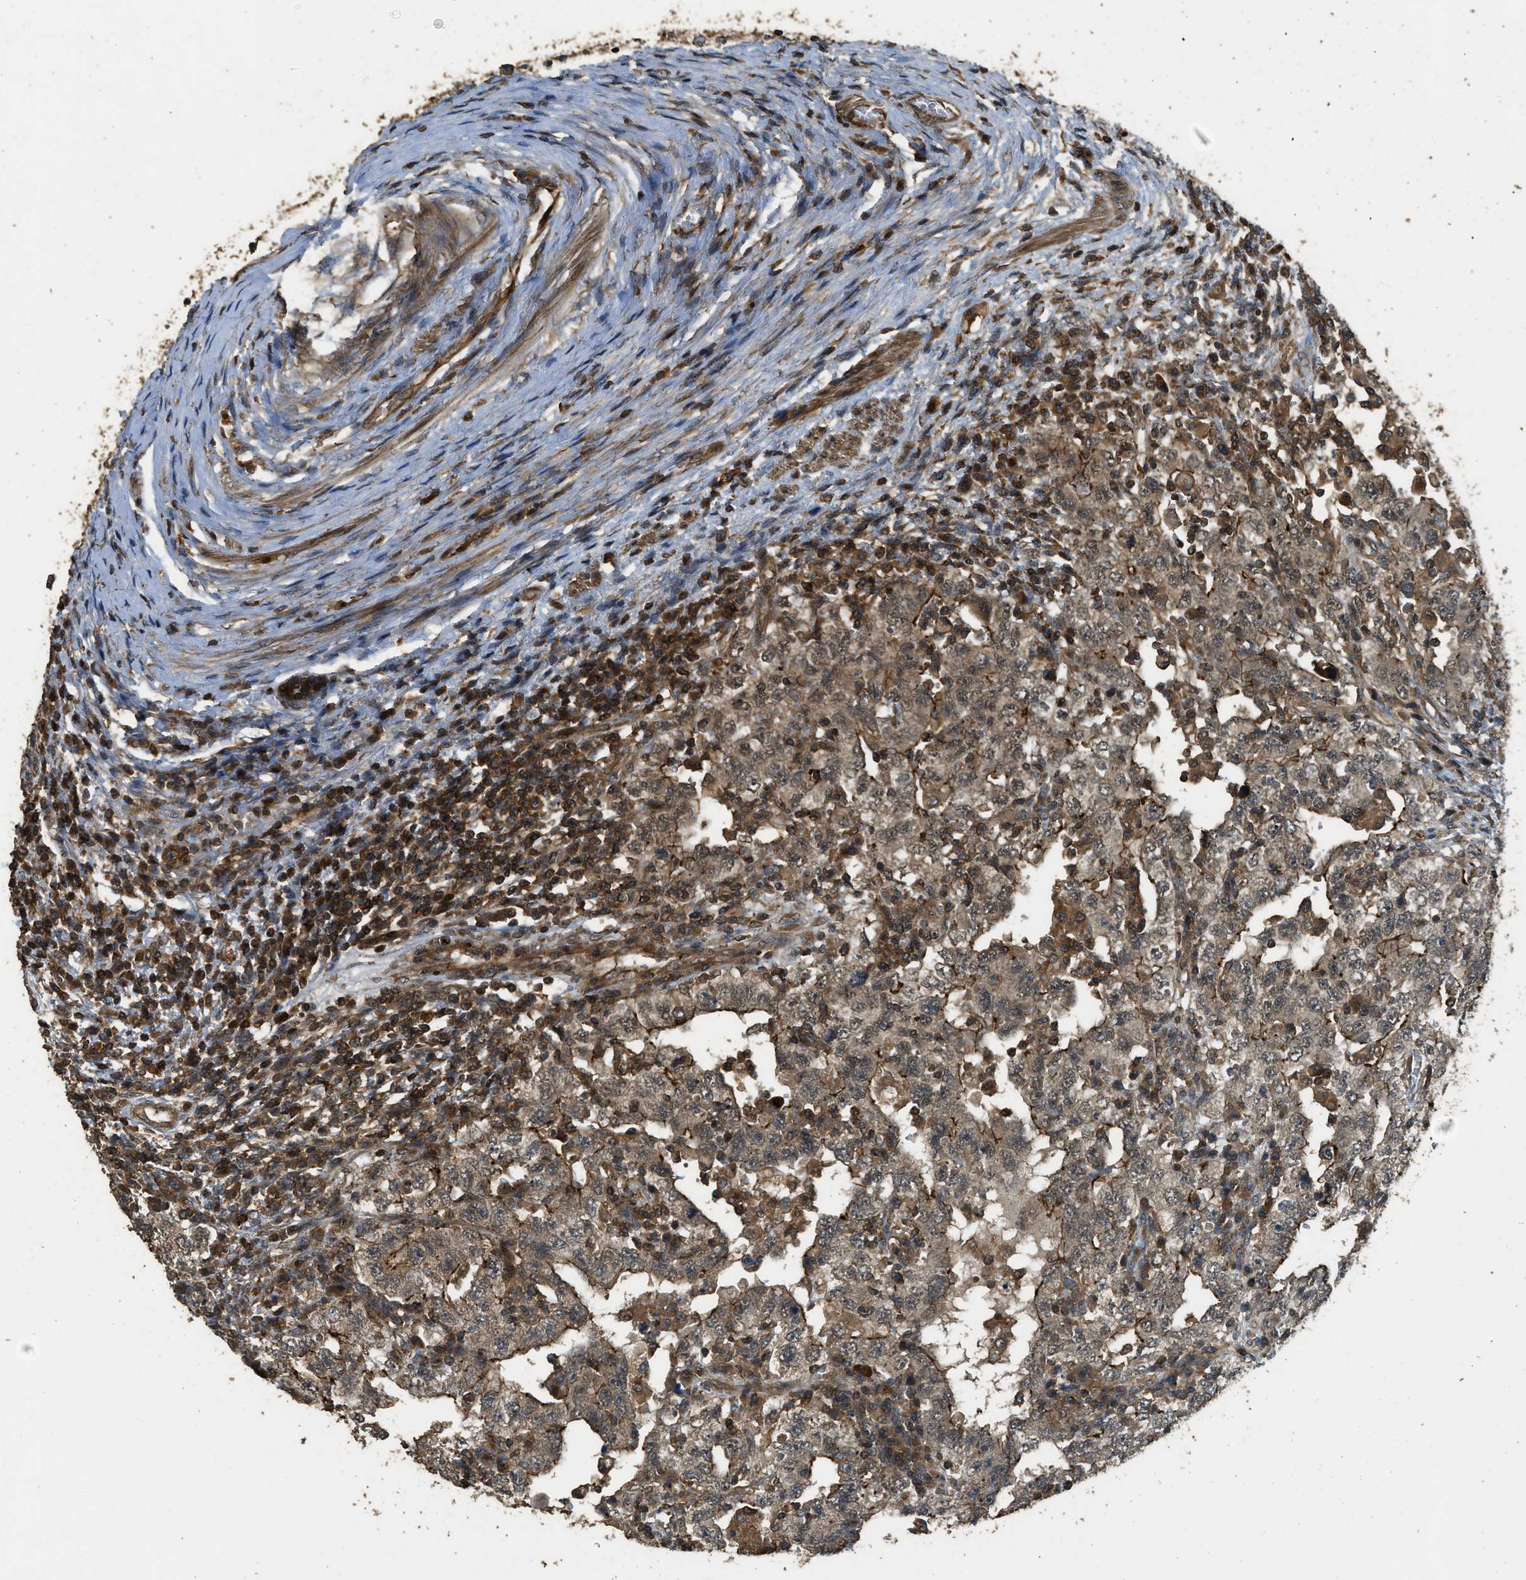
{"staining": {"intensity": "moderate", "quantity": ">75%", "location": "cytoplasmic/membranous"}, "tissue": "testis cancer", "cell_type": "Tumor cells", "image_type": "cancer", "snomed": [{"axis": "morphology", "description": "Carcinoma, Embryonal, NOS"}, {"axis": "topography", "description": "Testis"}], "caption": "Immunohistochemical staining of human testis embryonal carcinoma displays moderate cytoplasmic/membranous protein positivity in approximately >75% of tumor cells.", "gene": "PPP6R3", "patient": {"sex": "male", "age": 26}}